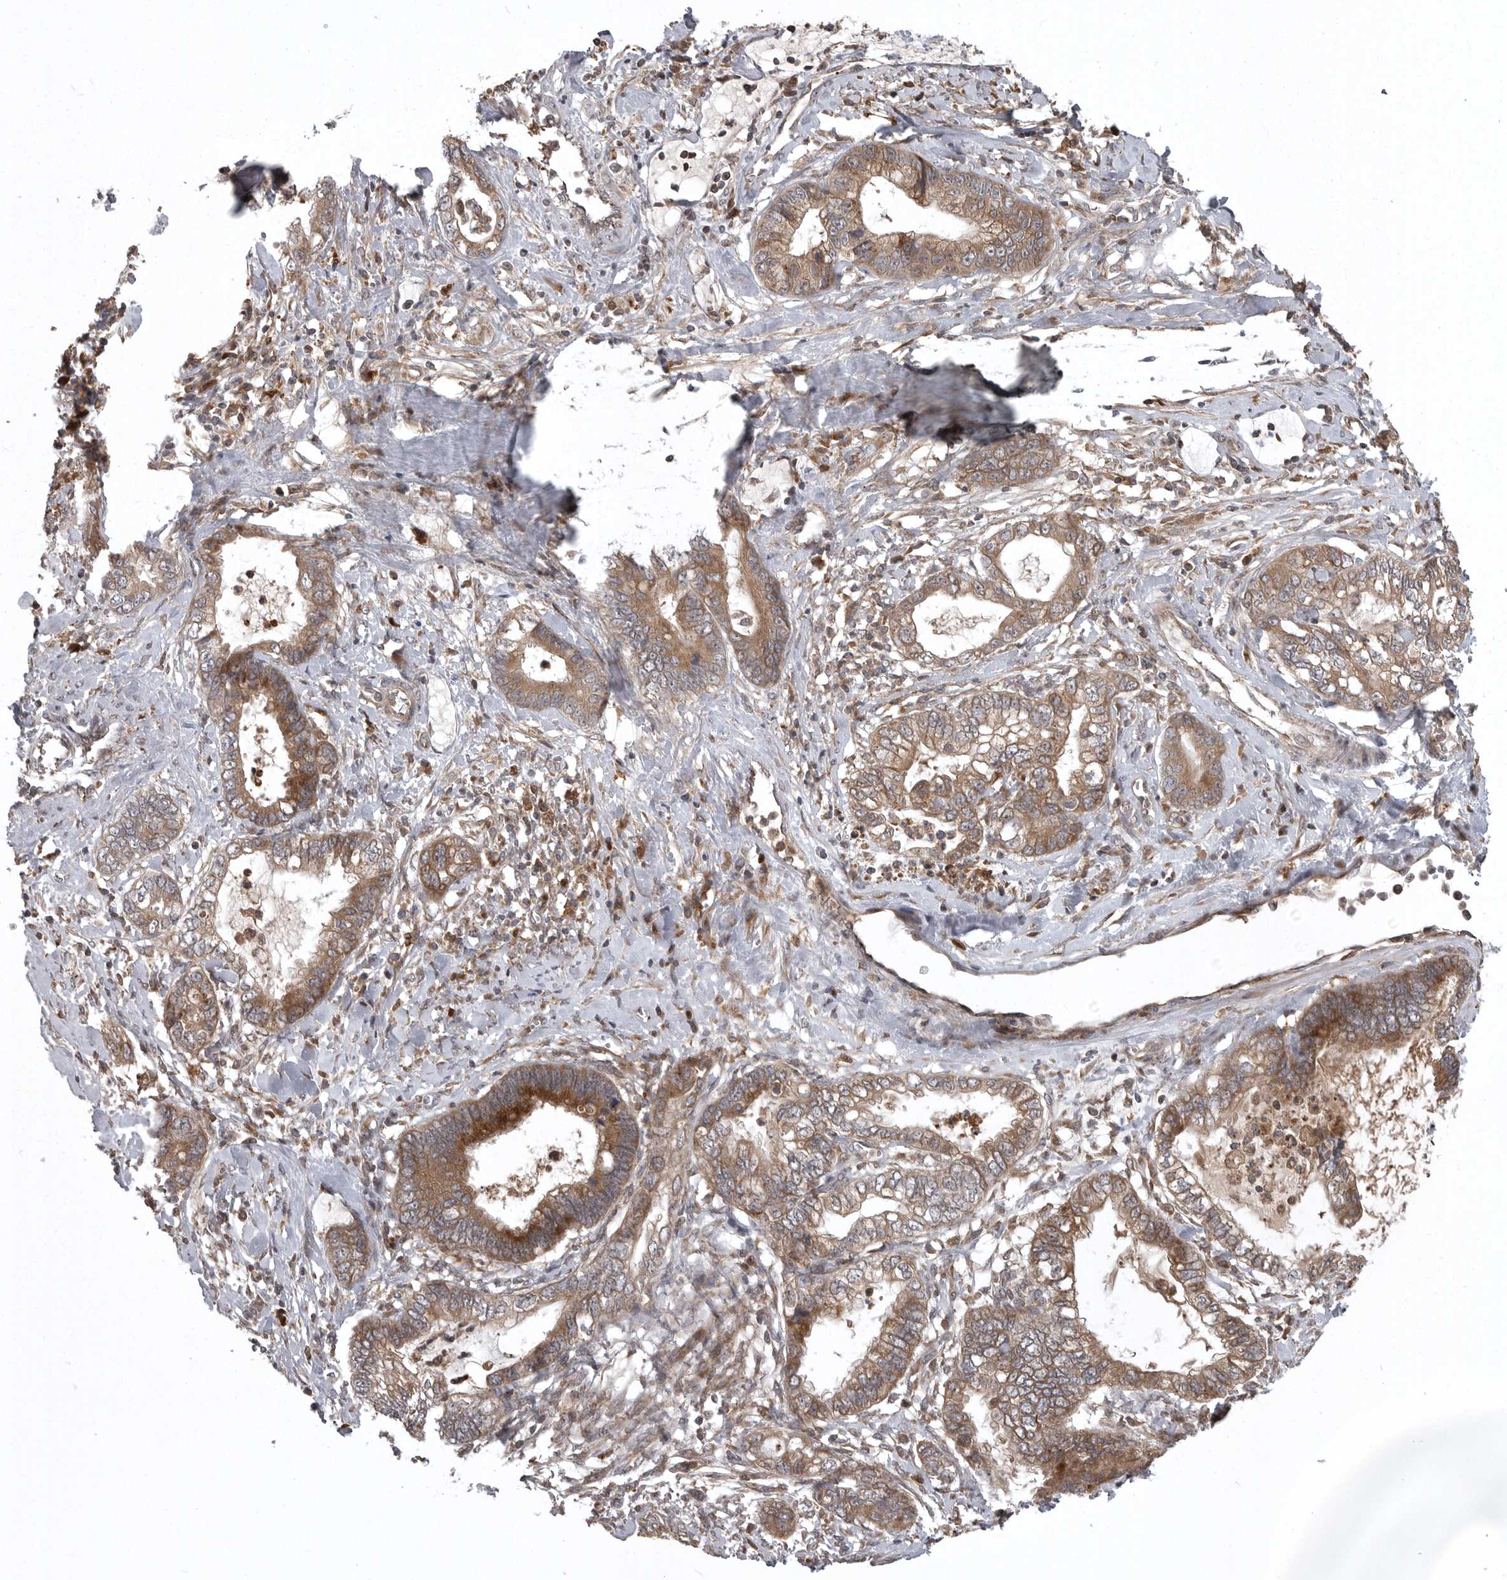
{"staining": {"intensity": "moderate", "quantity": ">75%", "location": "cytoplasmic/membranous"}, "tissue": "cervical cancer", "cell_type": "Tumor cells", "image_type": "cancer", "snomed": [{"axis": "morphology", "description": "Adenocarcinoma, NOS"}, {"axis": "topography", "description": "Cervix"}], "caption": "Cervical cancer was stained to show a protein in brown. There is medium levels of moderate cytoplasmic/membranous positivity in approximately >75% of tumor cells.", "gene": "GPR31", "patient": {"sex": "female", "age": 44}}